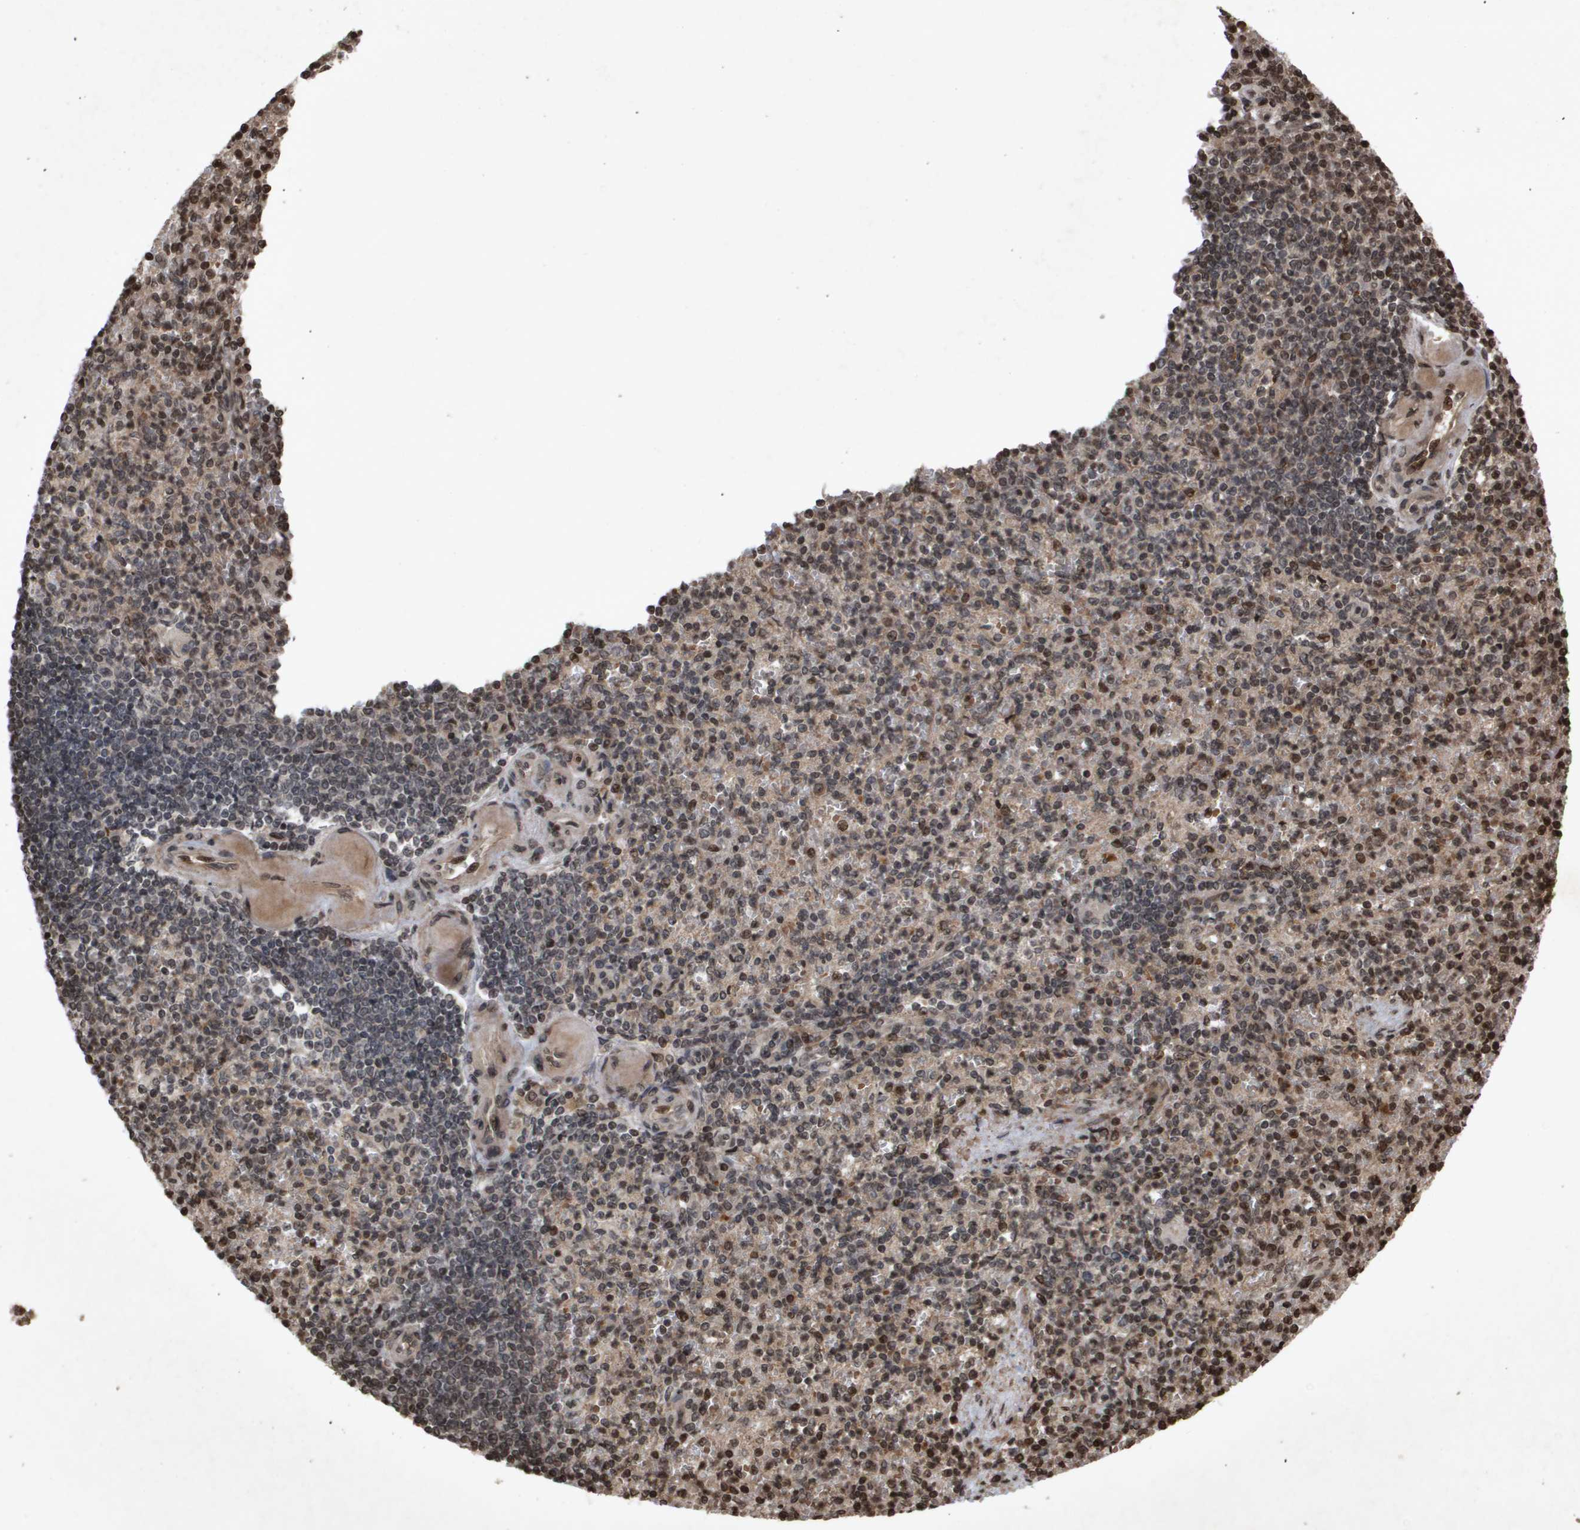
{"staining": {"intensity": "moderate", "quantity": ">75%", "location": "cytoplasmic/membranous,nuclear"}, "tissue": "spleen", "cell_type": "Cells in red pulp", "image_type": "normal", "snomed": [{"axis": "morphology", "description": "Normal tissue, NOS"}, {"axis": "topography", "description": "Spleen"}], "caption": "Protein staining demonstrates moderate cytoplasmic/membranous,nuclear expression in about >75% of cells in red pulp in normal spleen. Using DAB (brown) and hematoxylin (blue) stains, captured at high magnification using brightfield microscopy.", "gene": "HSPA6", "patient": {"sex": "female", "age": 74}}